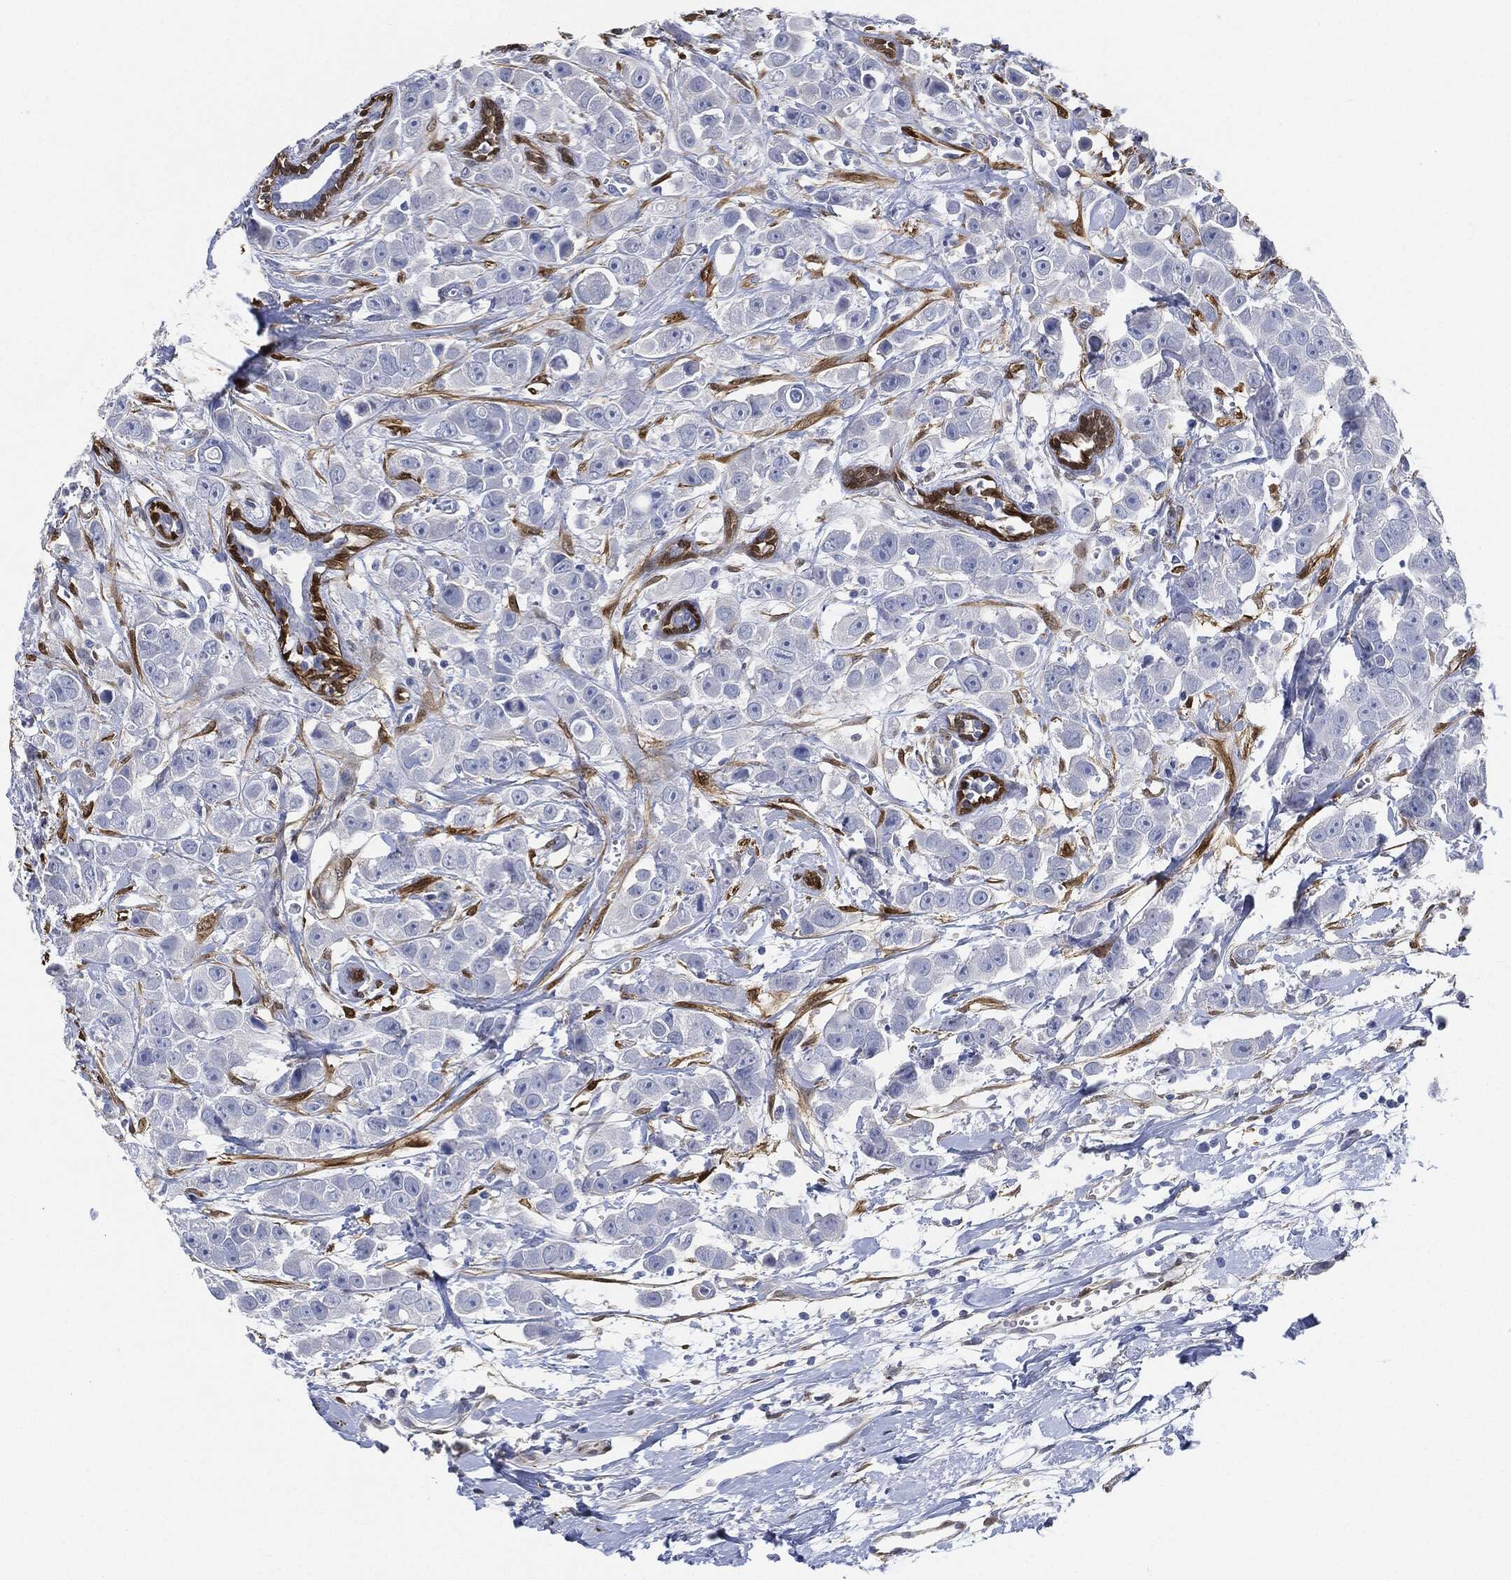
{"staining": {"intensity": "negative", "quantity": "none", "location": "none"}, "tissue": "breast cancer", "cell_type": "Tumor cells", "image_type": "cancer", "snomed": [{"axis": "morphology", "description": "Duct carcinoma"}, {"axis": "topography", "description": "Breast"}], "caption": "Tumor cells show no significant protein positivity in breast cancer. (Brightfield microscopy of DAB IHC at high magnification).", "gene": "TAGLN", "patient": {"sex": "female", "age": 35}}